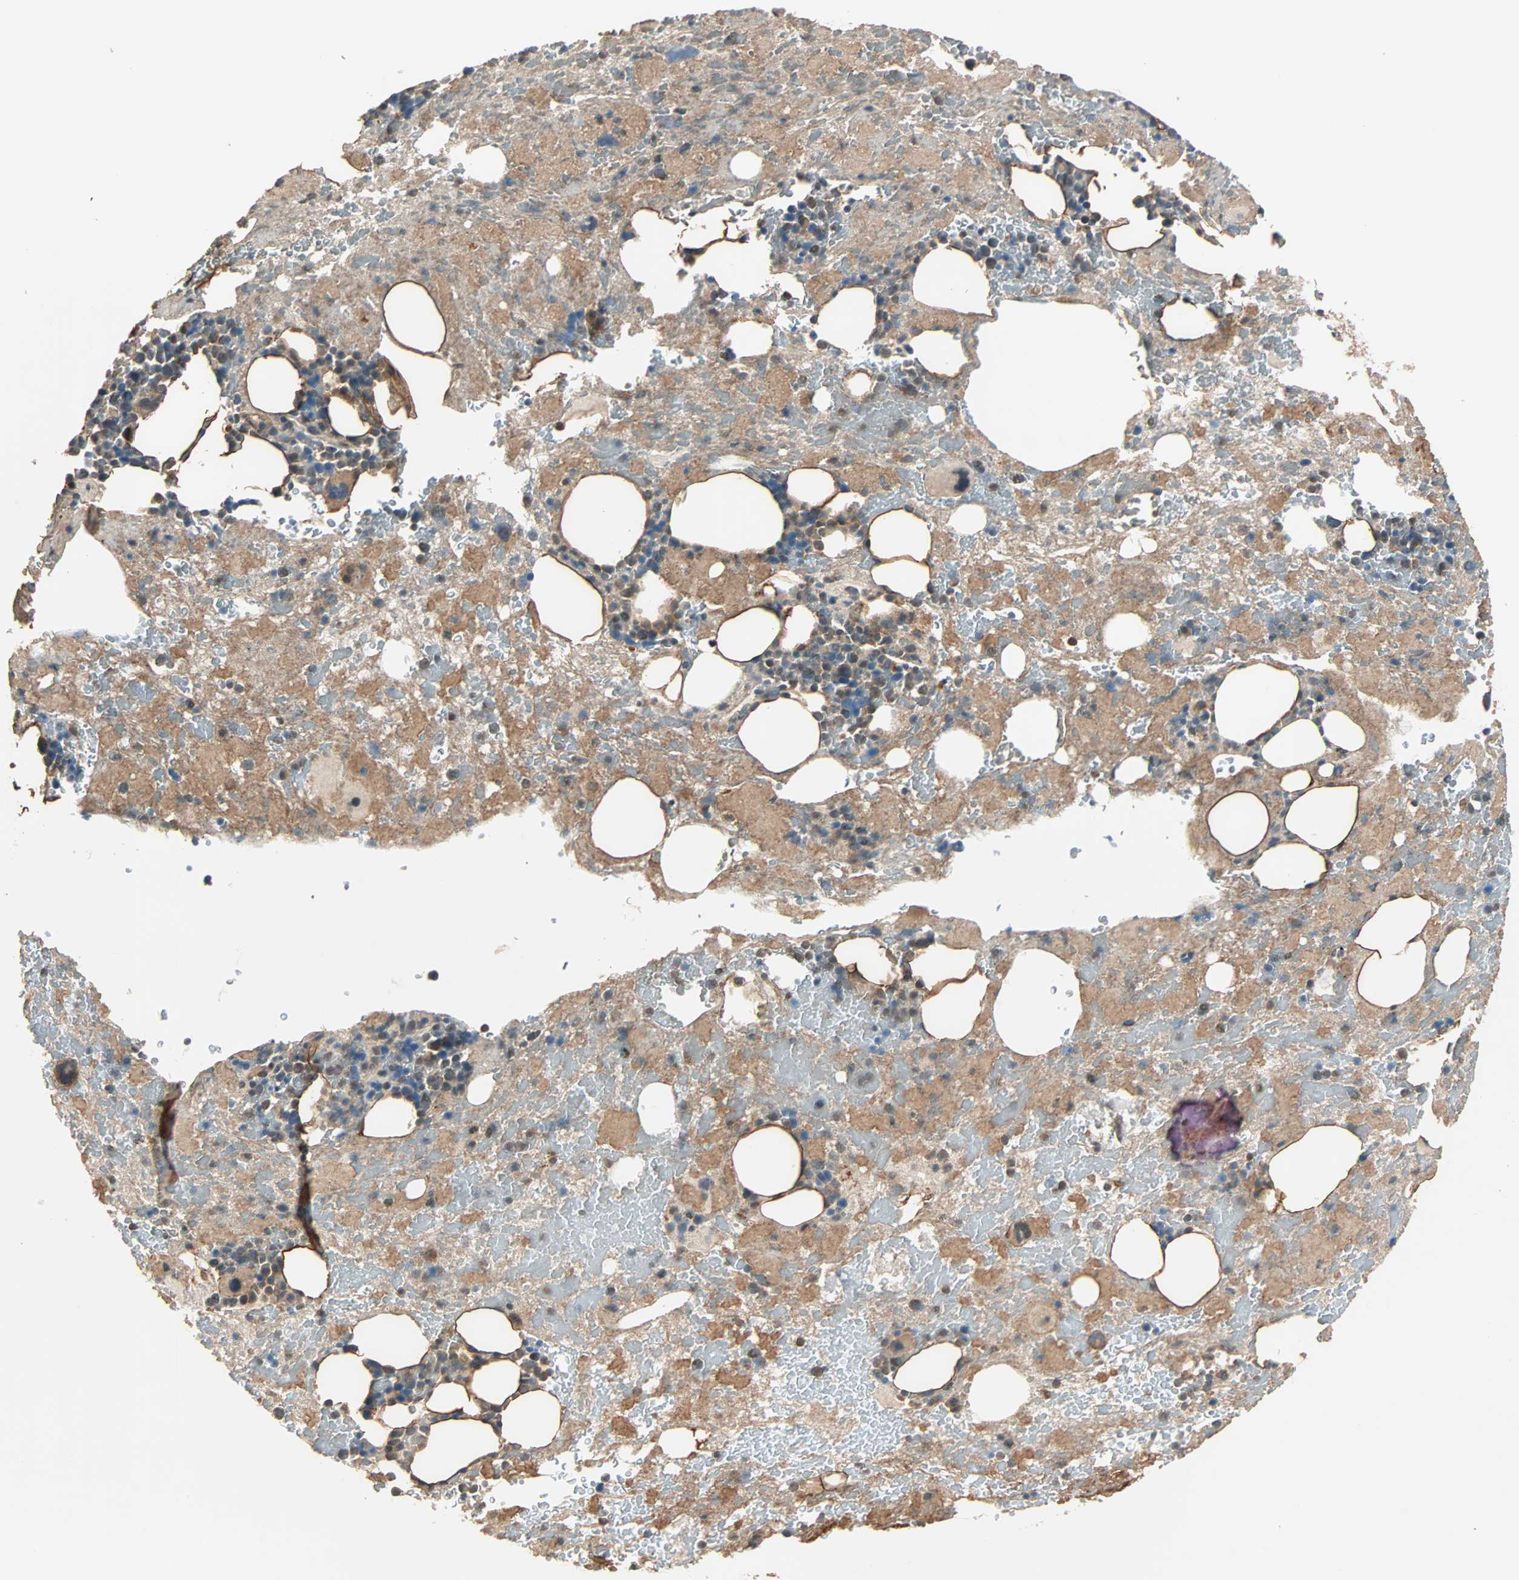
{"staining": {"intensity": "moderate", "quantity": "<25%", "location": "cytoplasmic/membranous"}, "tissue": "bone marrow", "cell_type": "Hematopoietic cells", "image_type": "normal", "snomed": [{"axis": "morphology", "description": "Normal tissue, NOS"}, {"axis": "topography", "description": "Bone marrow"}], "caption": "Protein staining shows moderate cytoplasmic/membranous staining in approximately <25% of hematopoietic cells in normal bone marrow. (brown staining indicates protein expression, while blue staining denotes nuclei).", "gene": "MAP3K21", "patient": {"sex": "male", "age": 76}}